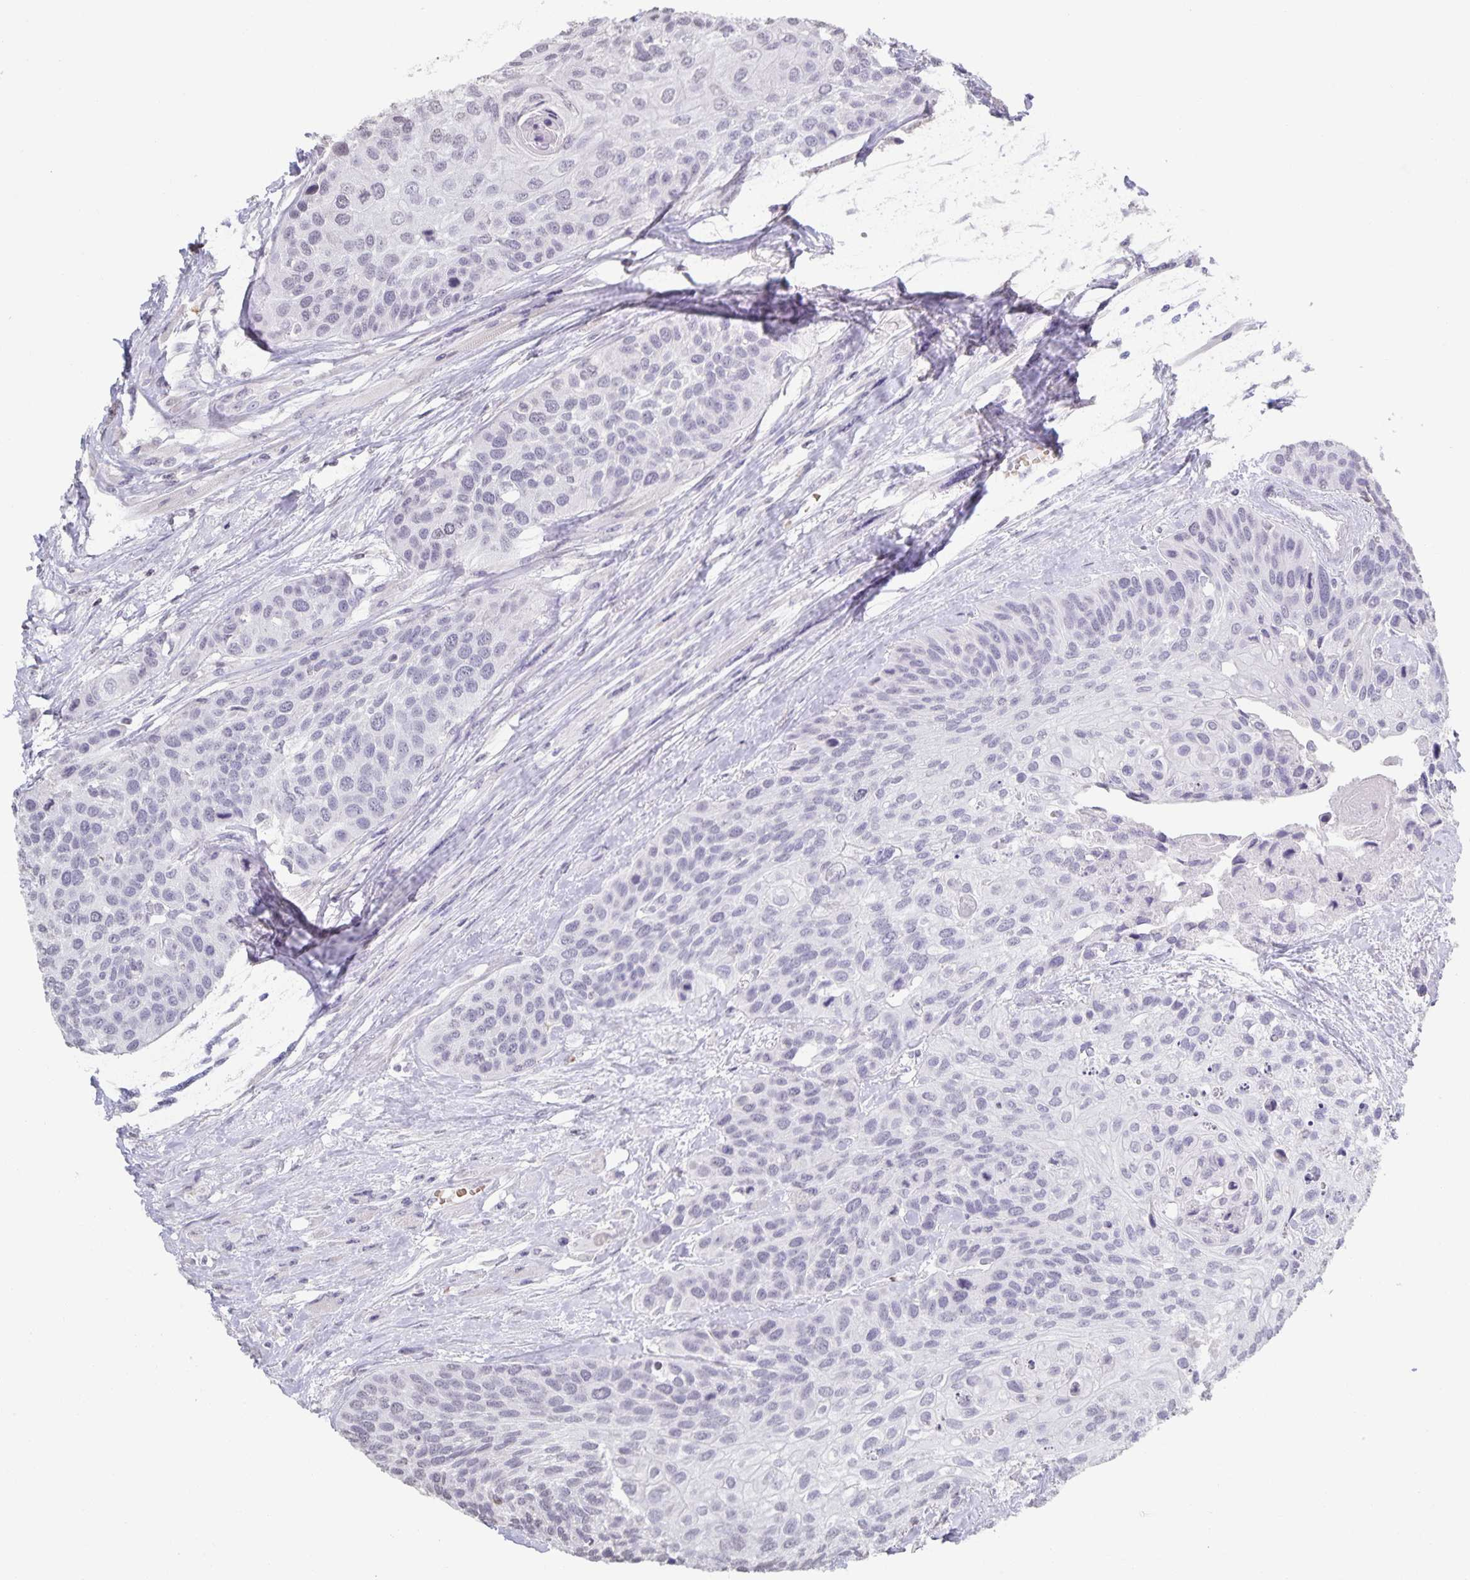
{"staining": {"intensity": "negative", "quantity": "none", "location": "none"}, "tissue": "head and neck cancer", "cell_type": "Tumor cells", "image_type": "cancer", "snomed": [{"axis": "morphology", "description": "Squamous cell carcinoma, NOS"}, {"axis": "topography", "description": "Head-Neck"}], "caption": "Tumor cells are negative for brown protein staining in head and neck cancer.", "gene": "AQP4", "patient": {"sex": "female", "age": 50}}